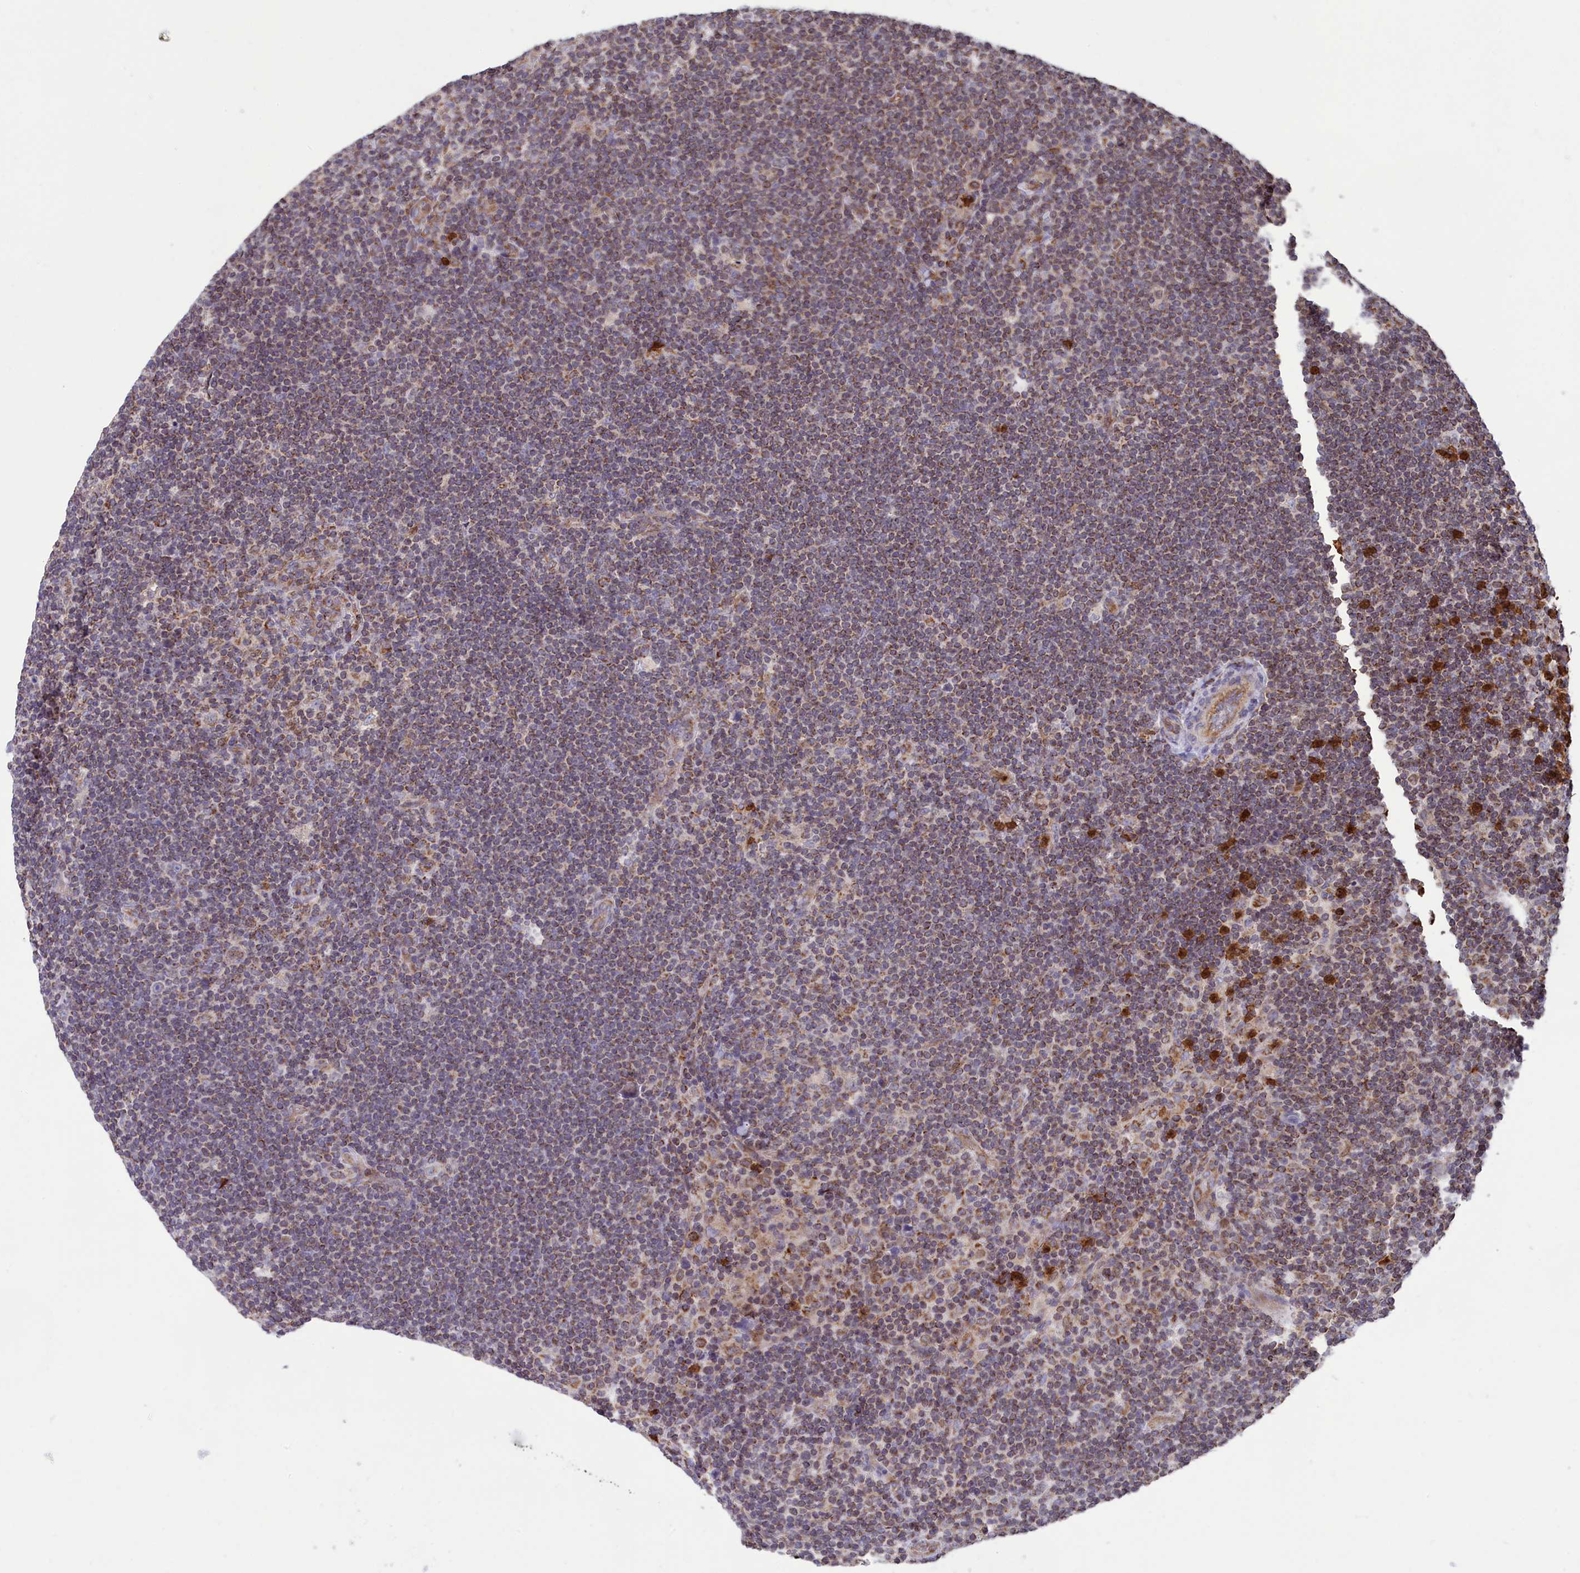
{"staining": {"intensity": "negative", "quantity": "none", "location": "none"}, "tissue": "lymphoma", "cell_type": "Tumor cells", "image_type": "cancer", "snomed": [{"axis": "morphology", "description": "Hodgkin's disease, NOS"}, {"axis": "topography", "description": "Lymph node"}], "caption": "The immunohistochemistry (IHC) histopathology image has no significant staining in tumor cells of Hodgkin's disease tissue.", "gene": "PKHD1L1", "patient": {"sex": "female", "age": 57}}